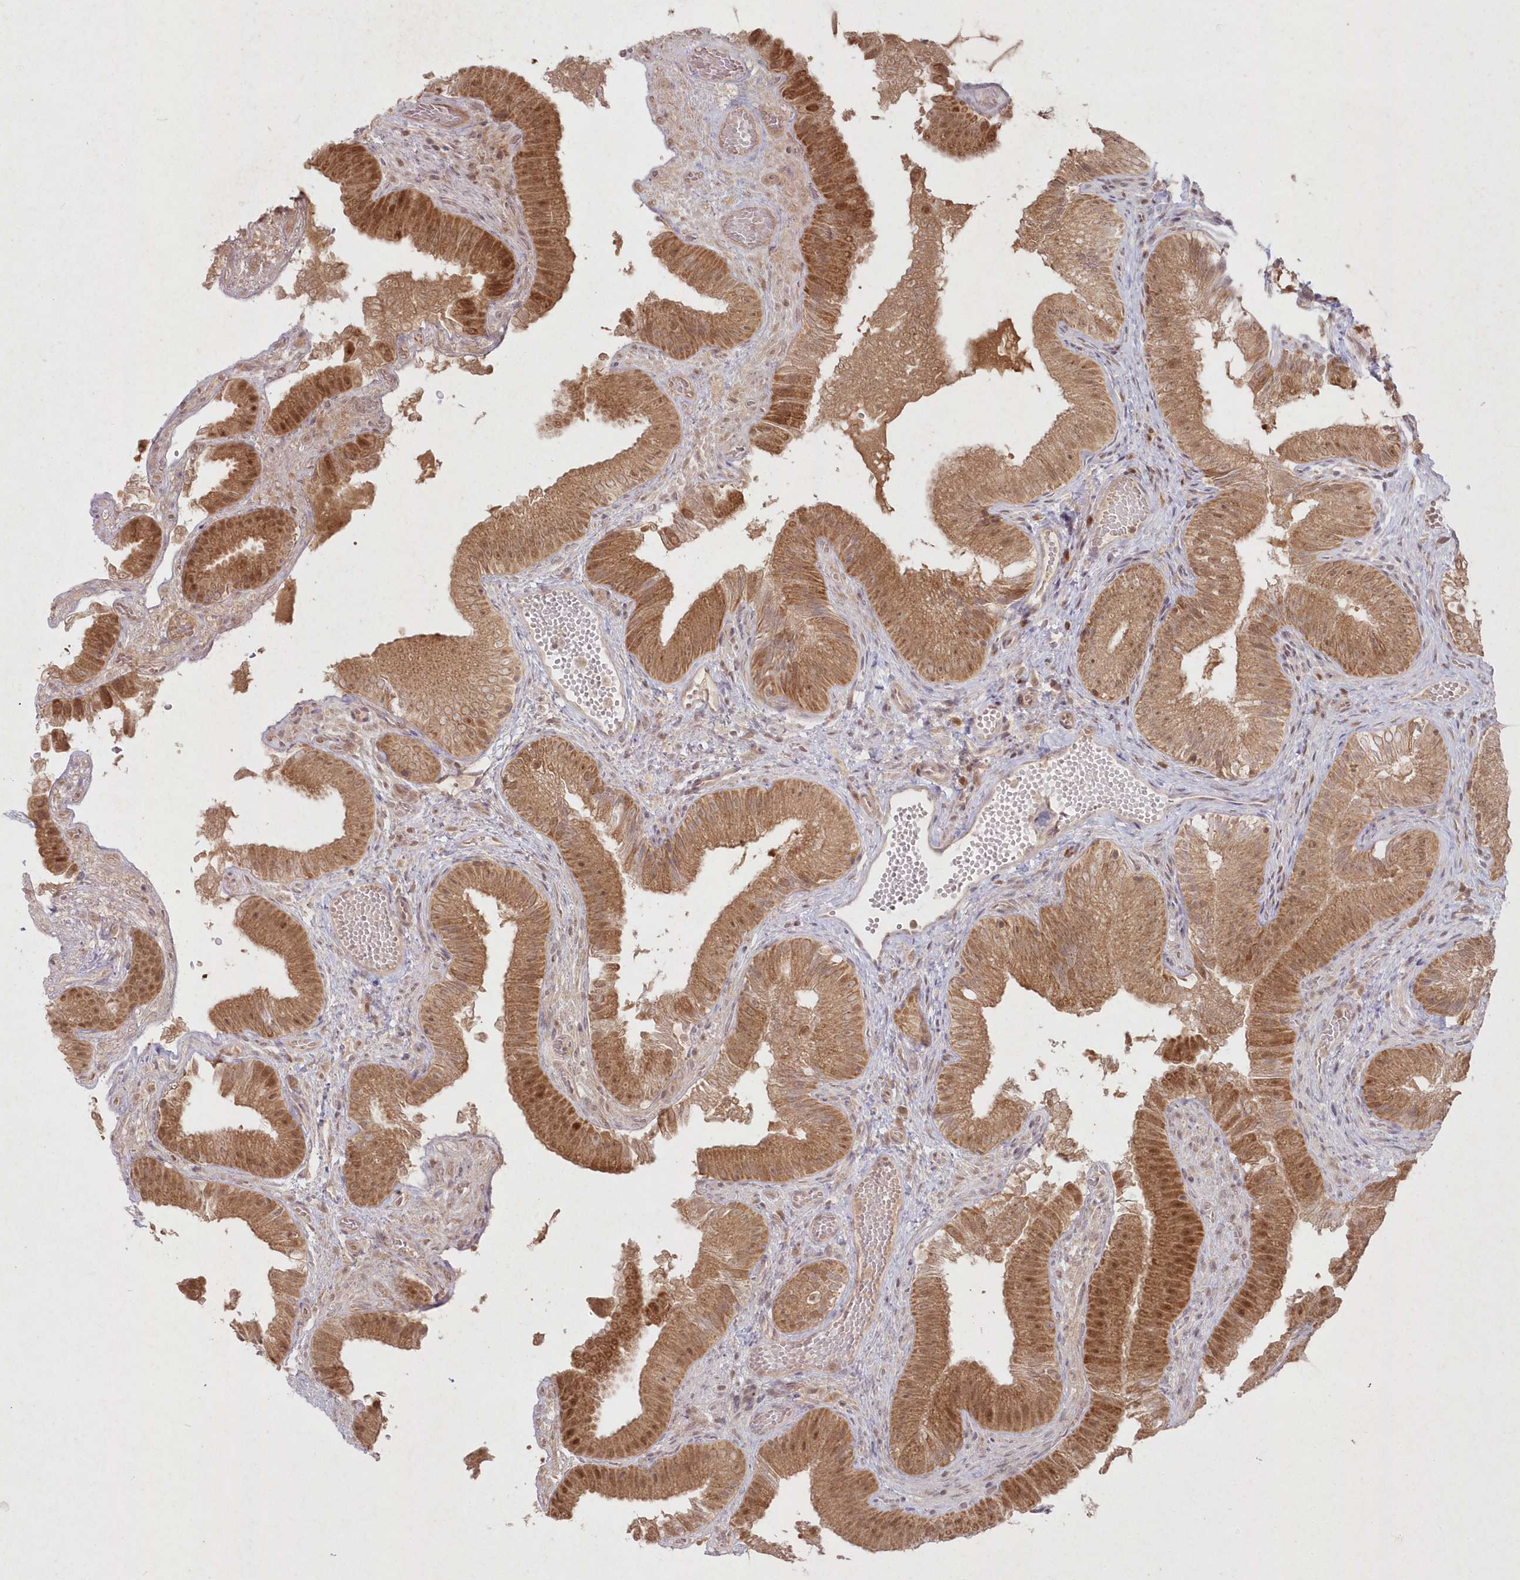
{"staining": {"intensity": "moderate", "quantity": ">75%", "location": "cytoplasmic/membranous,nuclear"}, "tissue": "gallbladder", "cell_type": "Glandular cells", "image_type": "normal", "snomed": [{"axis": "morphology", "description": "Normal tissue, NOS"}, {"axis": "topography", "description": "Gallbladder"}], "caption": "A brown stain highlights moderate cytoplasmic/membranous,nuclear expression of a protein in glandular cells of unremarkable gallbladder.", "gene": "ASCC1", "patient": {"sex": "female", "age": 30}}